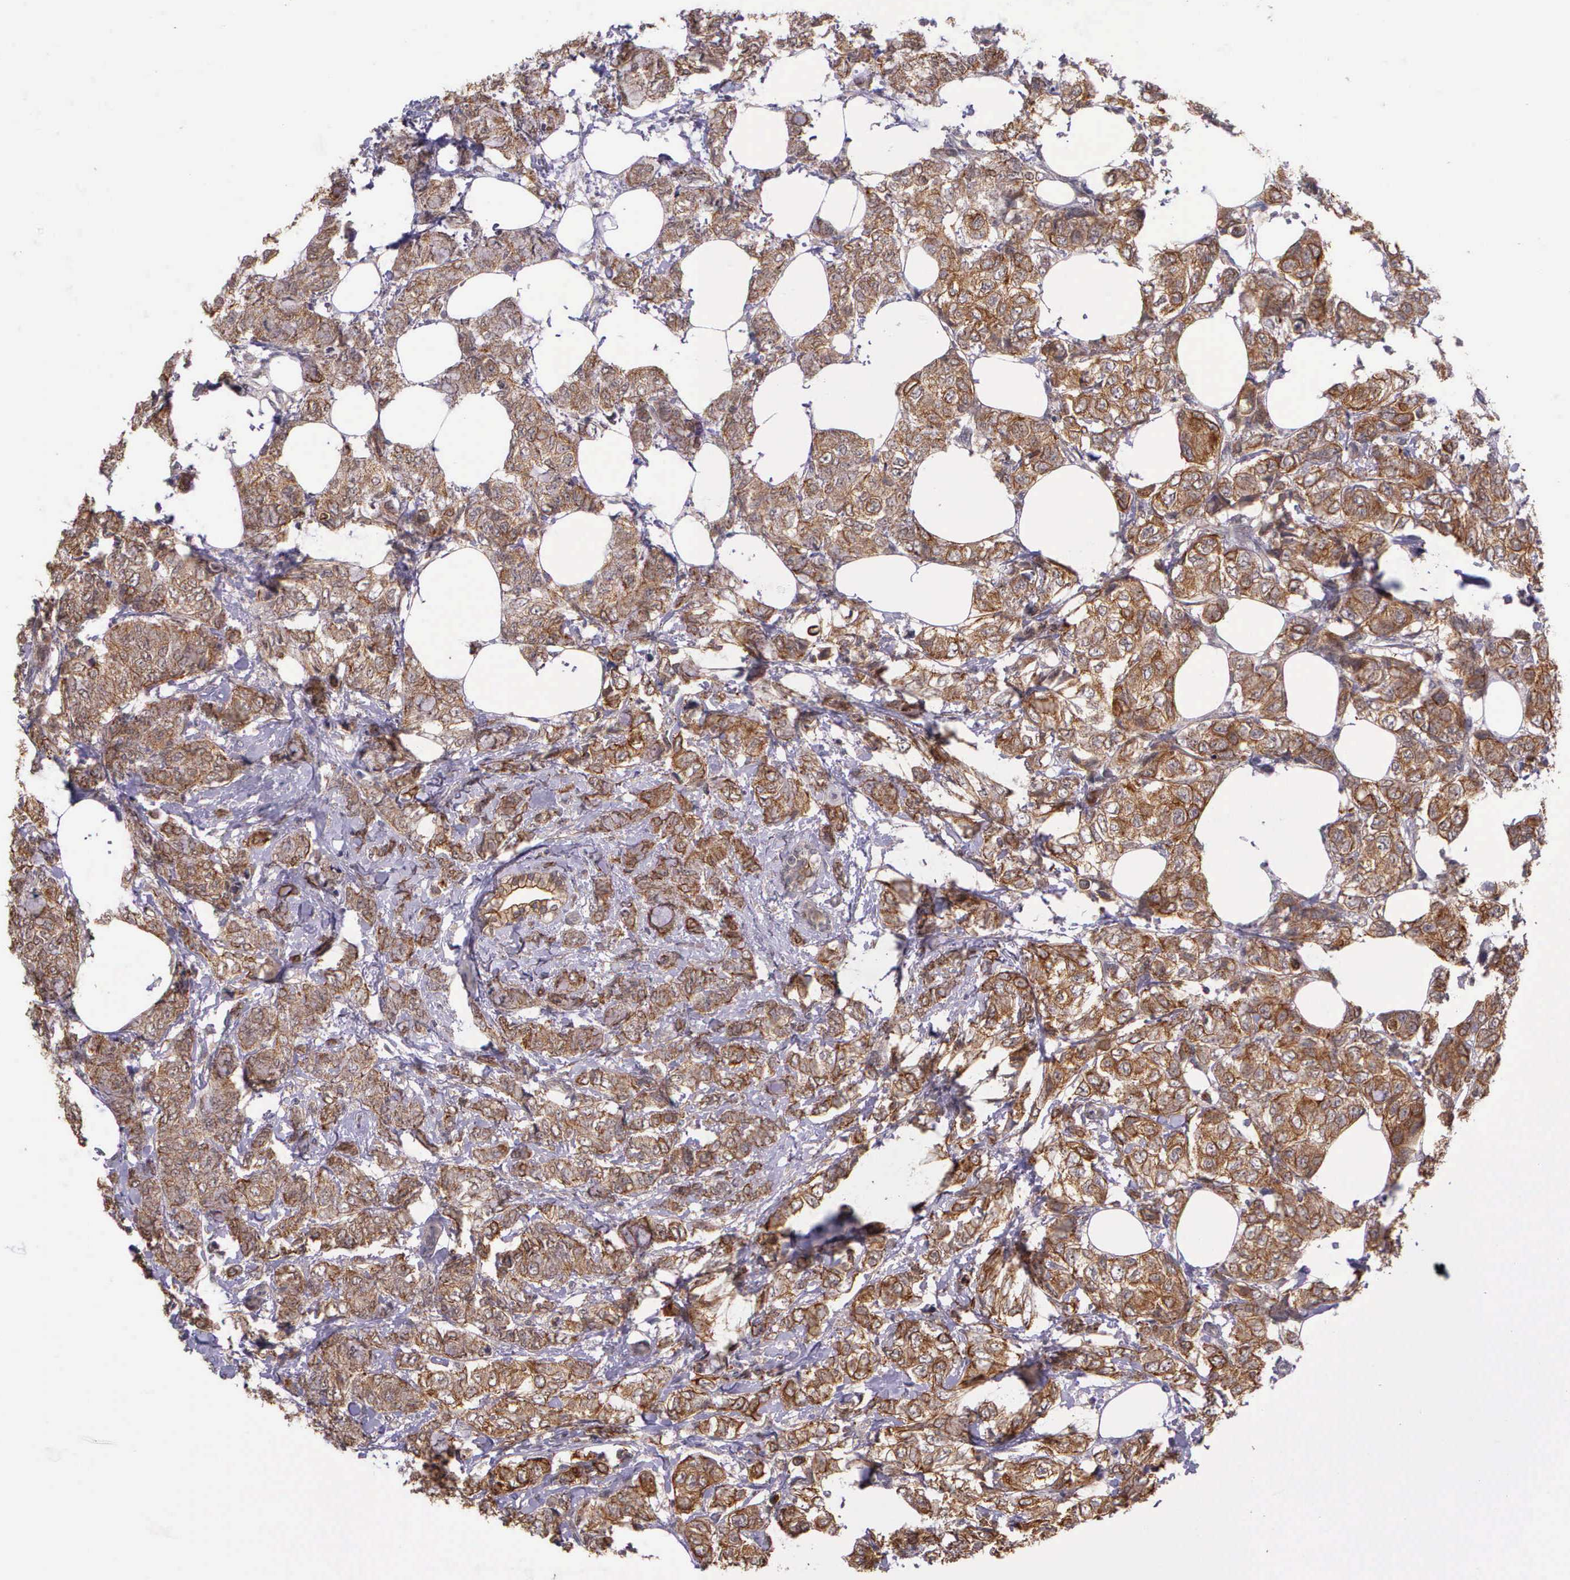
{"staining": {"intensity": "moderate", "quantity": ">75%", "location": "cytoplasmic/membranous"}, "tissue": "breast cancer", "cell_type": "Tumor cells", "image_type": "cancer", "snomed": [{"axis": "morphology", "description": "Lobular carcinoma"}, {"axis": "topography", "description": "Breast"}], "caption": "IHC of breast lobular carcinoma shows medium levels of moderate cytoplasmic/membranous staining in approximately >75% of tumor cells. The protein of interest is stained brown, and the nuclei are stained in blue (DAB IHC with brightfield microscopy, high magnification).", "gene": "PRICKLE3", "patient": {"sex": "female", "age": 60}}